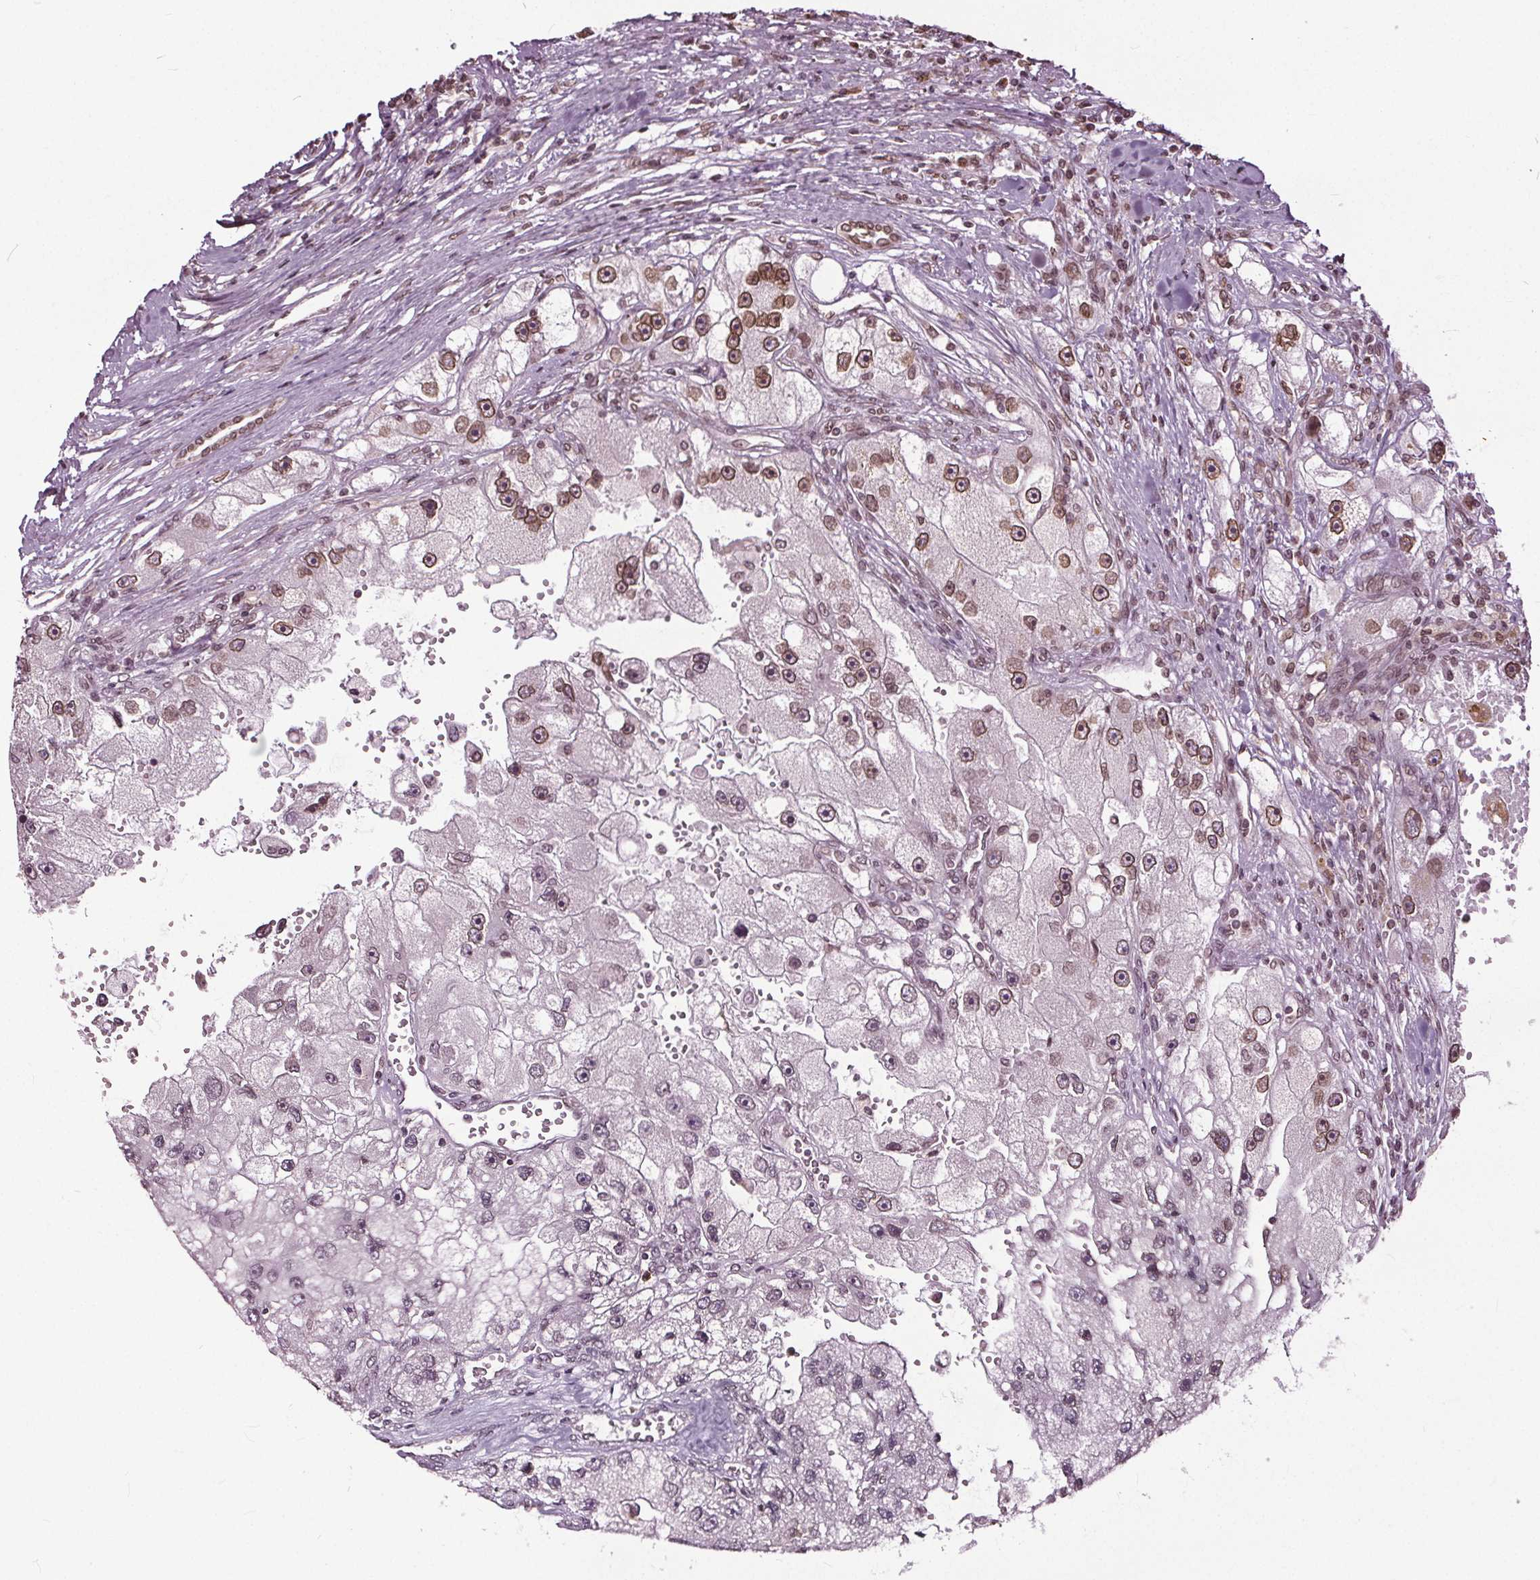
{"staining": {"intensity": "moderate", "quantity": ">75%", "location": "cytoplasmic/membranous,nuclear"}, "tissue": "renal cancer", "cell_type": "Tumor cells", "image_type": "cancer", "snomed": [{"axis": "morphology", "description": "Adenocarcinoma, NOS"}, {"axis": "topography", "description": "Kidney"}], "caption": "Adenocarcinoma (renal) stained for a protein reveals moderate cytoplasmic/membranous and nuclear positivity in tumor cells. The staining was performed using DAB, with brown indicating positive protein expression. Nuclei are stained blue with hematoxylin.", "gene": "TTC39C", "patient": {"sex": "male", "age": 63}}